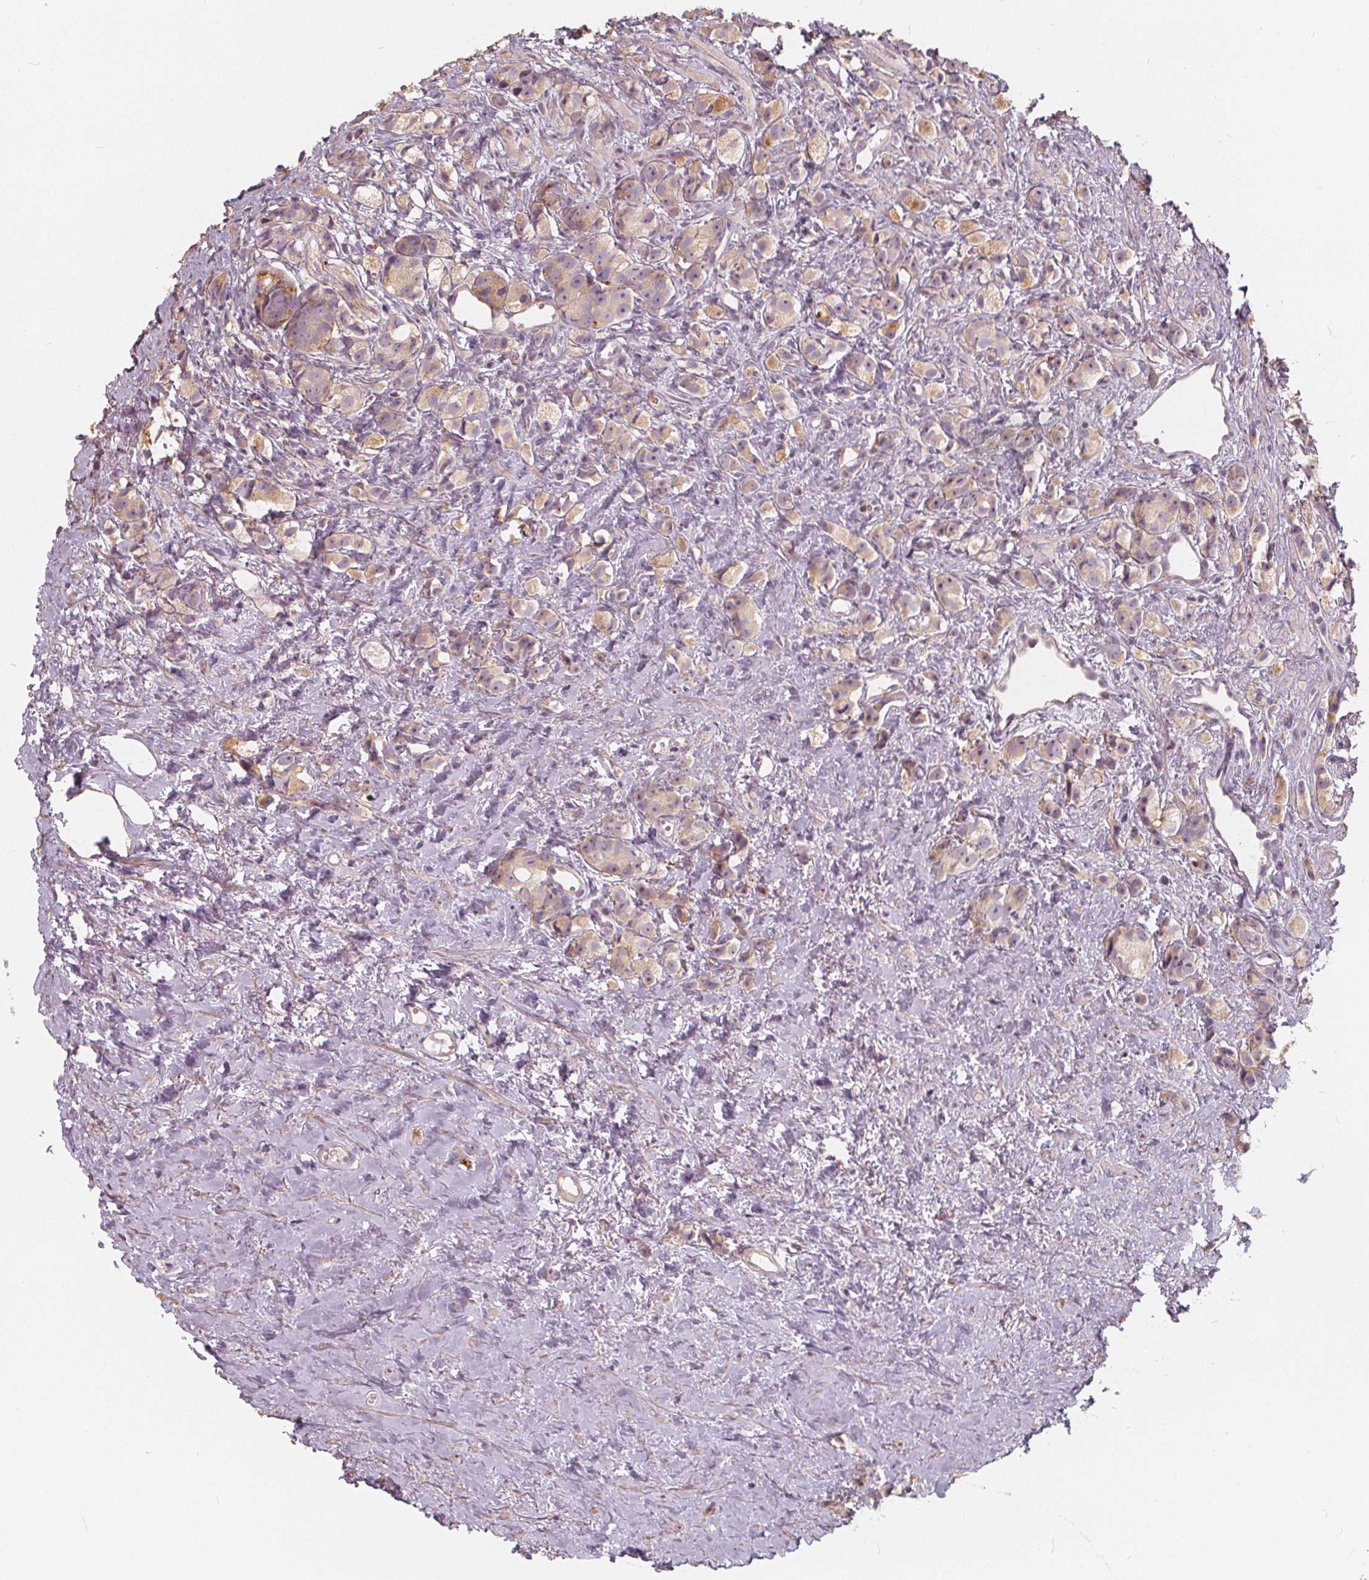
{"staining": {"intensity": "weak", "quantity": "<25%", "location": "cytoplasmic/membranous"}, "tissue": "prostate cancer", "cell_type": "Tumor cells", "image_type": "cancer", "snomed": [{"axis": "morphology", "description": "Adenocarcinoma, High grade"}, {"axis": "topography", "description": "Prostate"}], "caption": "Tumor cells are negative for brown protein staining in prostate cancer.", "gene": "DRC3", "patient": {"sex": "male", "age": 81}}